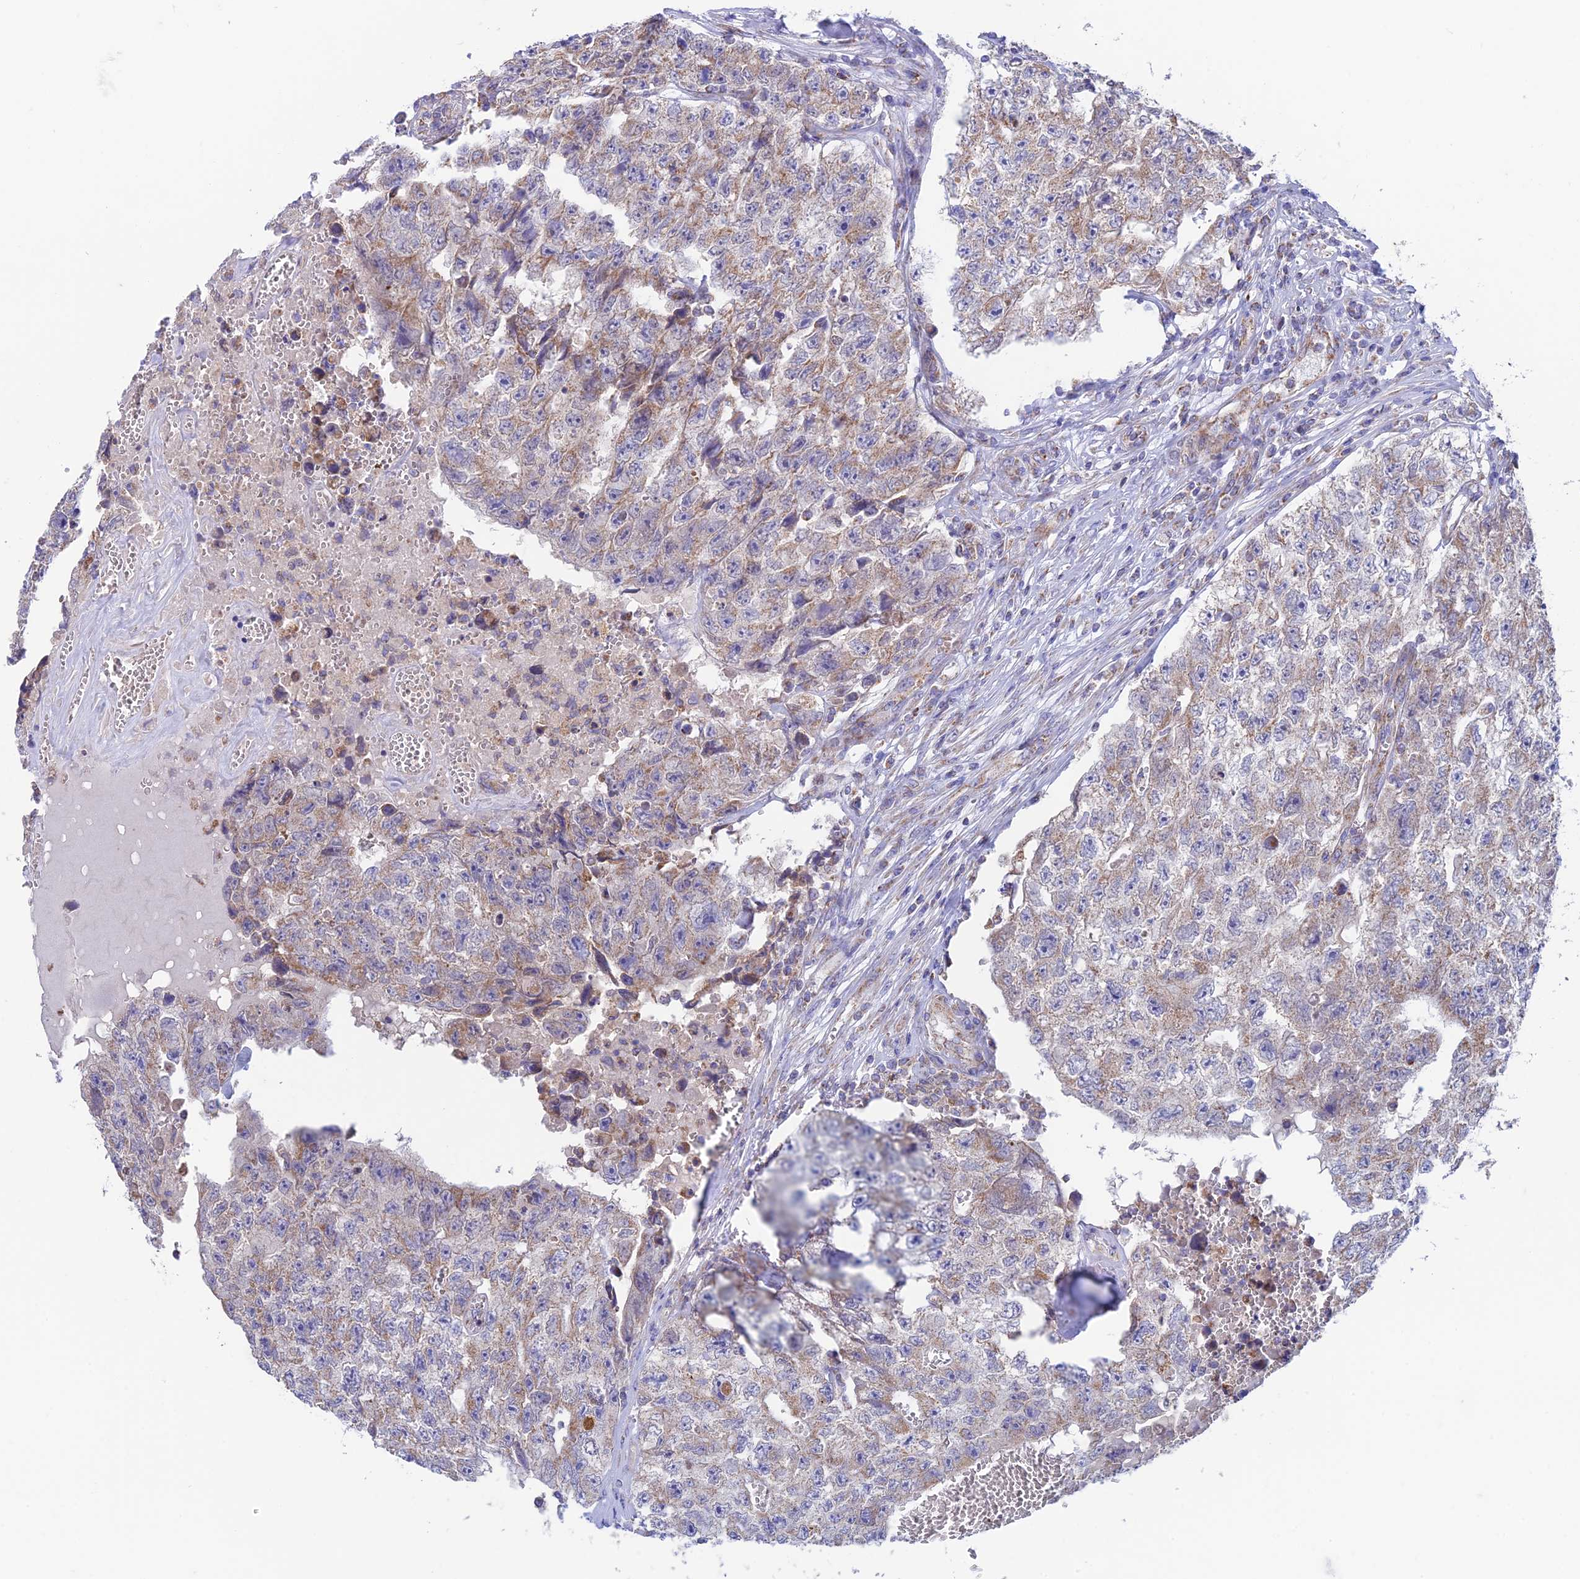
{"staining": {"intensity": "moderate", "quantity": "25%-75%", "location": "cytoplasmic/membranous"}, "tissue": "testis cancer", "cell_type": "Tumor cells", "image_type": "cancer", "snomed": [{"axis": "morphology", "description": "Carcinoma, Embryonal, NOS"}, {"axis": "topography", "description": "Testis"}], "caption": "Testis embryonal carcinoma stained with immunohistochemistry (IHC) demonstrates moderate cytoplasmic/membranous expression in about 25%-75% of tumor cells.", "gene": "ZNF181", "patient": {"sex": "male", "age": 17}}